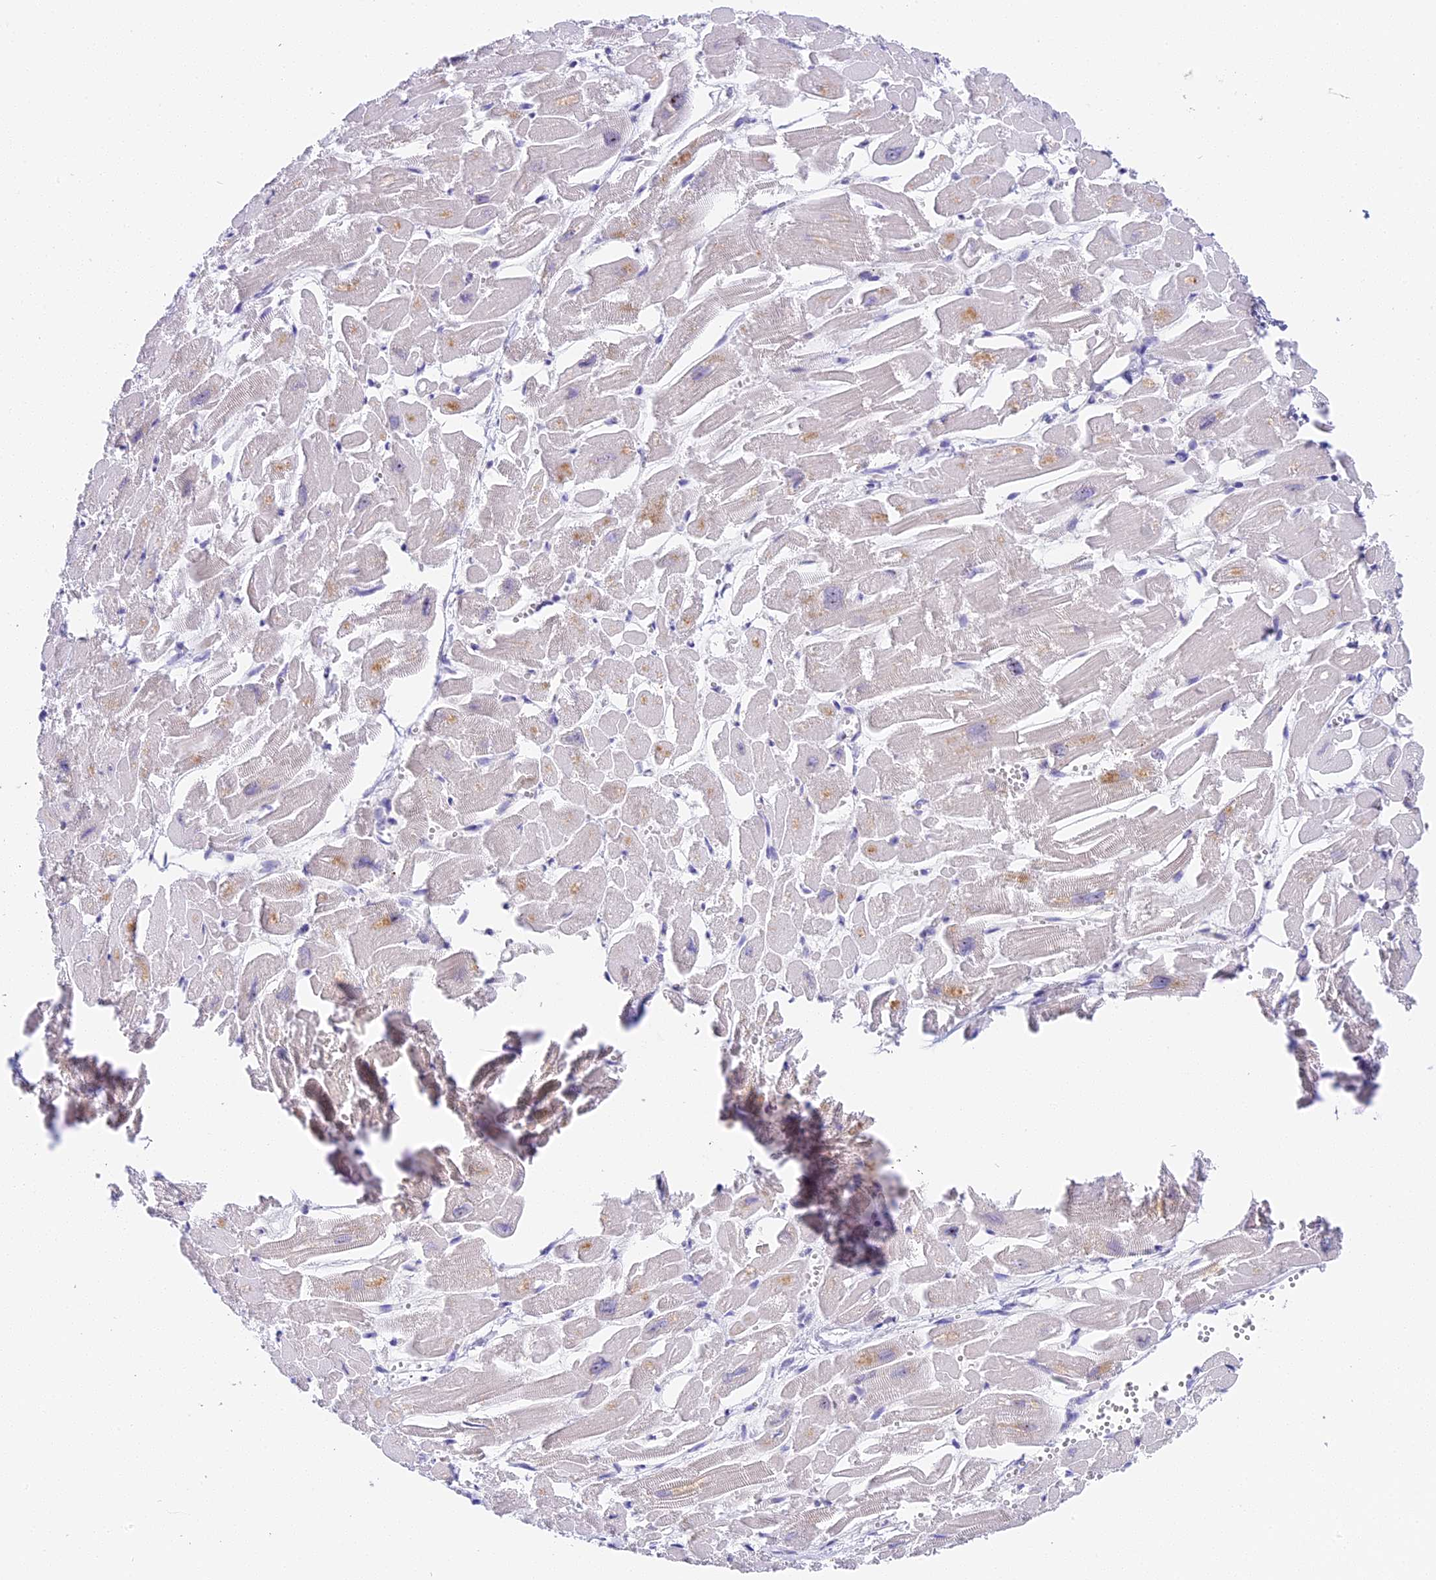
{"staining": {"intensity": "negative", "quantity": "none", "location": "none"}, "tissue": "heart muscle", "cell_type": "Cardiomyocytes", "image_type": "normal", "snomed": [{"axis": "morphology", "description": "Normal tissue, NOS"}, {"axis": "topography", "description": "Heart"}], "caption": "Photomicrograph shows no significant protein expression in cardiomyocytes of normal heart muscle.", "gene": "RAD51", "patient": {"sex": "male", "age": 54}}